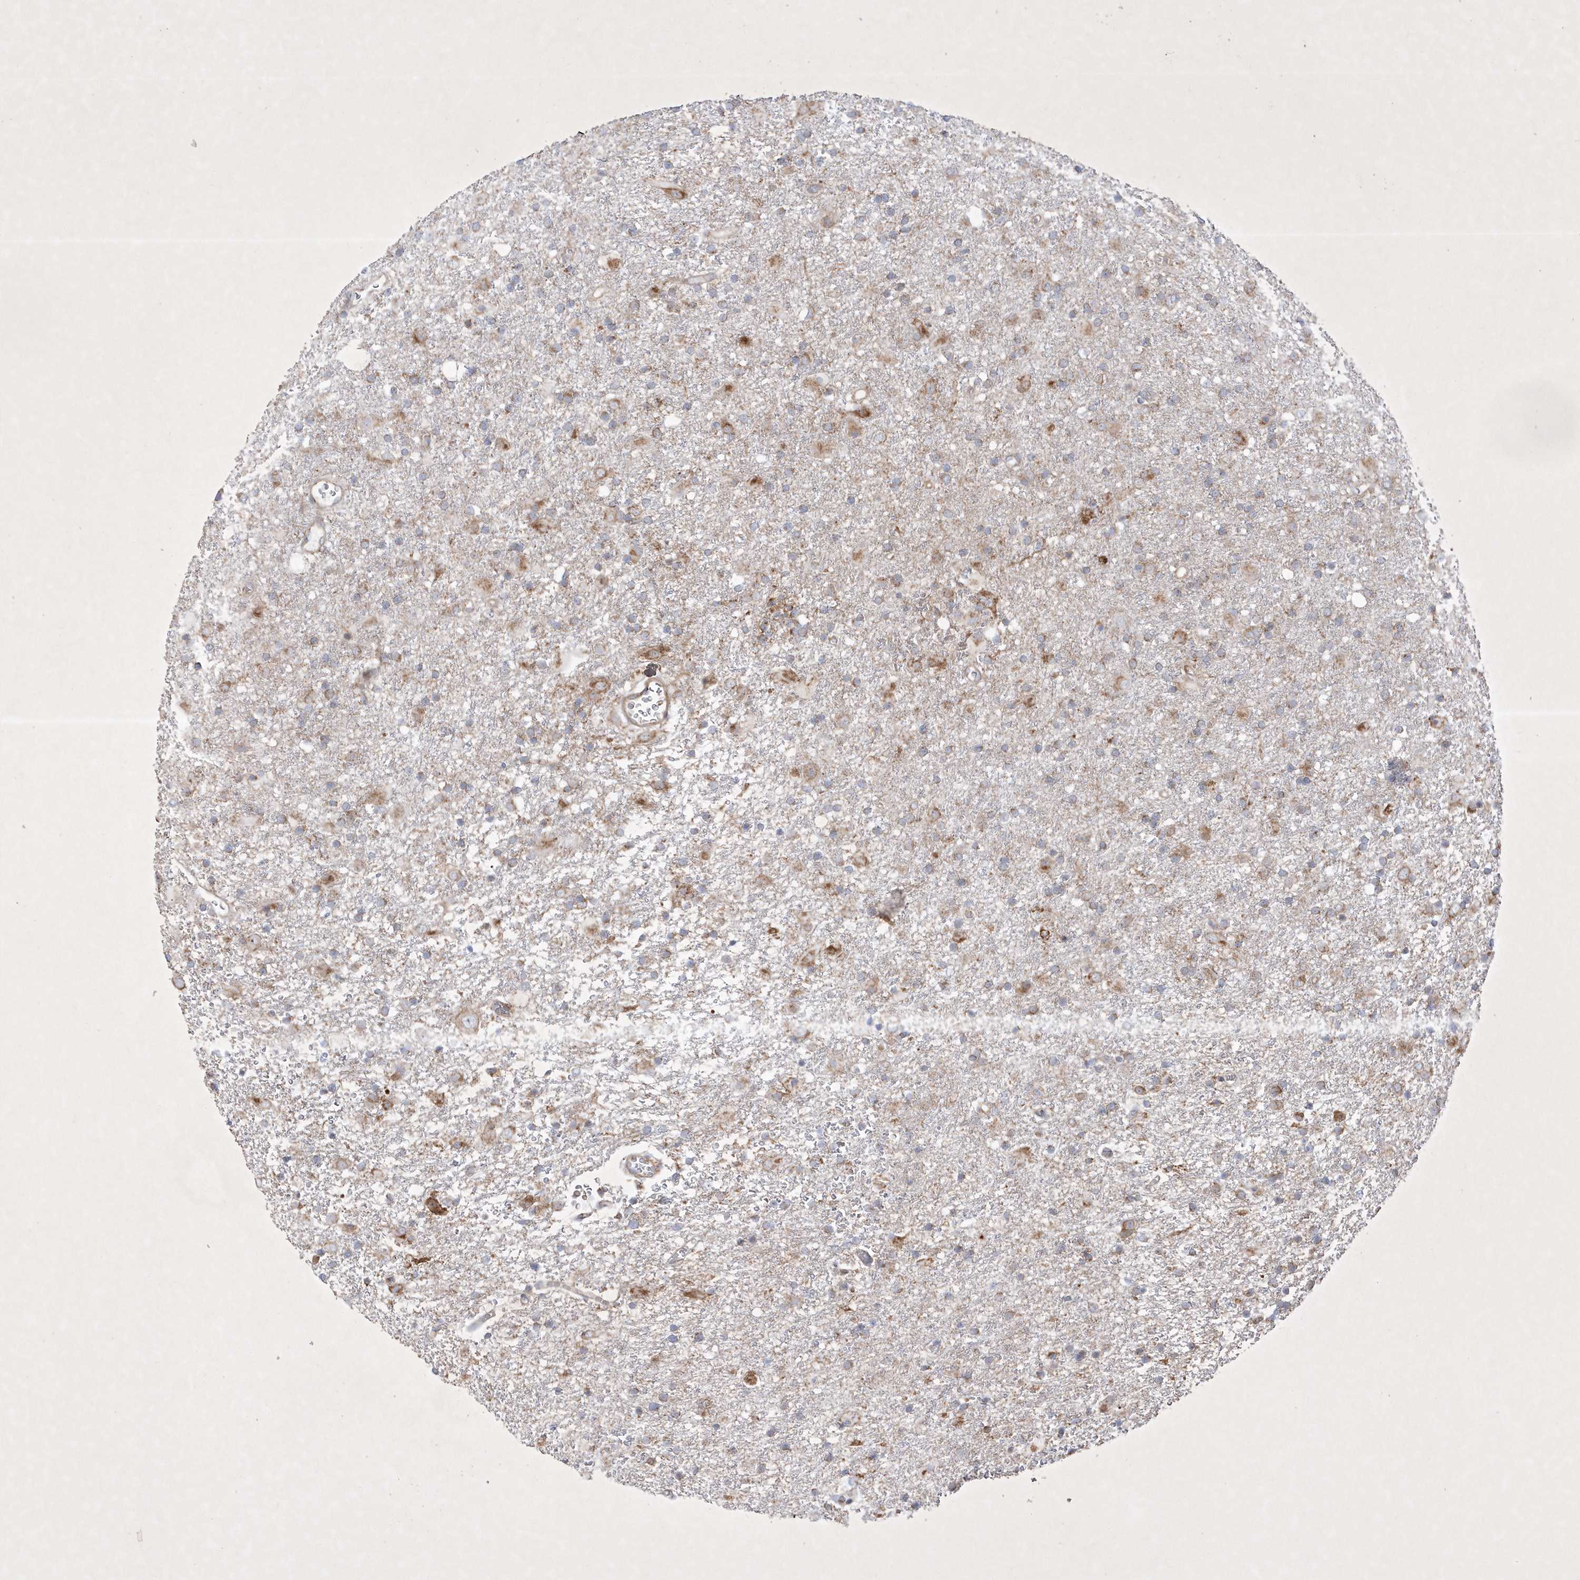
{"staining": {"intensity": "moderate", "quantity": "<25%", "location": "cytoplasmic/membranous"}, "tissue": "glioma", "cell_type": "Tumor cells", "image_type": "cancer", "snomed": [{"axis": "morphology", "description": "Glioma, malignant, Low grade"}, {"axis": "topography", "description": "Brain"}], "caption": "IHC photomicrograph of neoplastic tissue: human glioma stained using immunohistochemistry (IHC) exhibits low levels of moderate protein expression localized specifically in the cytoplasmic/membranous of tumor cells, appearing as a cytoplasmic/membranous brown color.", "gene": "OPA1", "patient": {"sex": "male", "age": 65}}